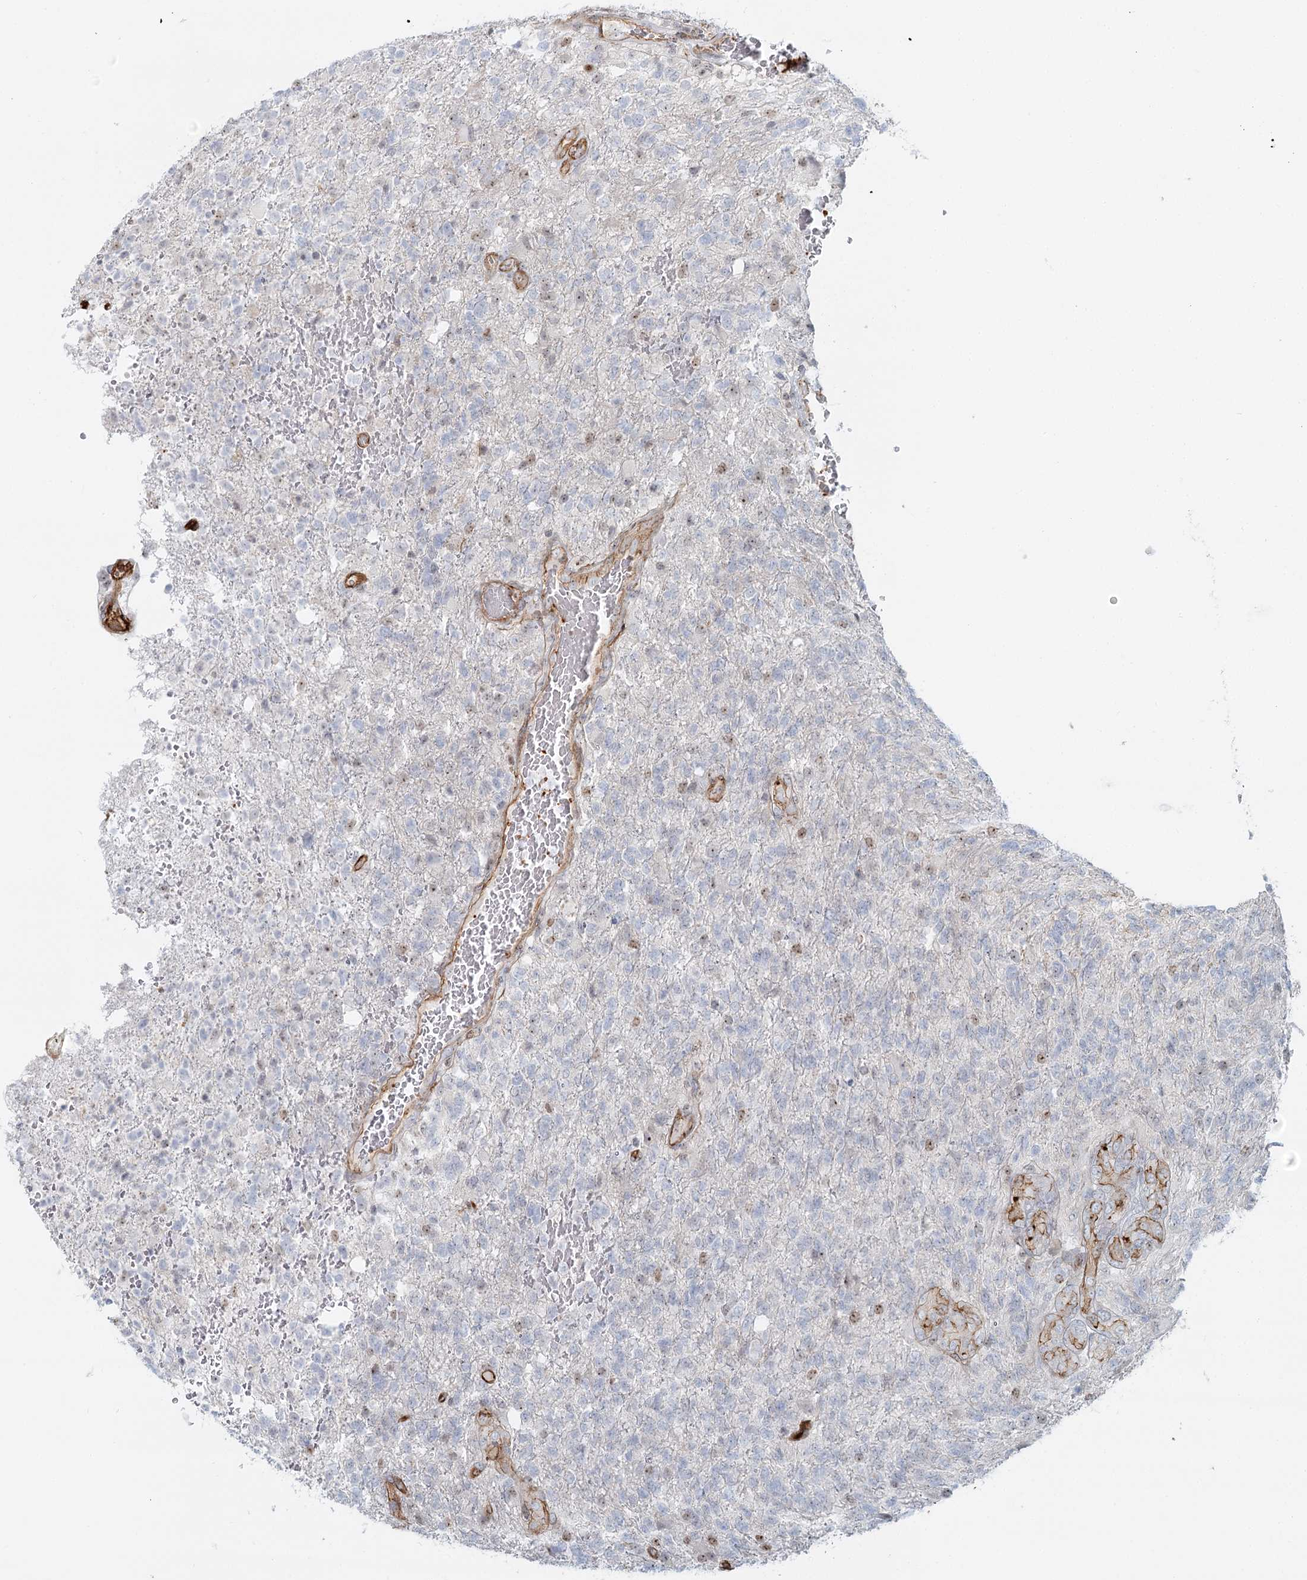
{"staining": {"intensity": "negative", "quantity": "none", "location": "none"}, "tissue": "glioma", "cell_type": "Tumor cells", "image_type": "cancer", "snomed": [{"axis": "morphology", "description": "Glioma, malignant, High grade"}, {"axis": "topography", "description": "Brain"}], "caption": "This photomicrograph is of malignant high-grade glioma stained with IHC to label a protein in brown with the nuclei are counter-stained blue. There is no staining in tumor cells.", "gene": "ZFYVE28", "patient": {"sex": "male", "age": 56}}